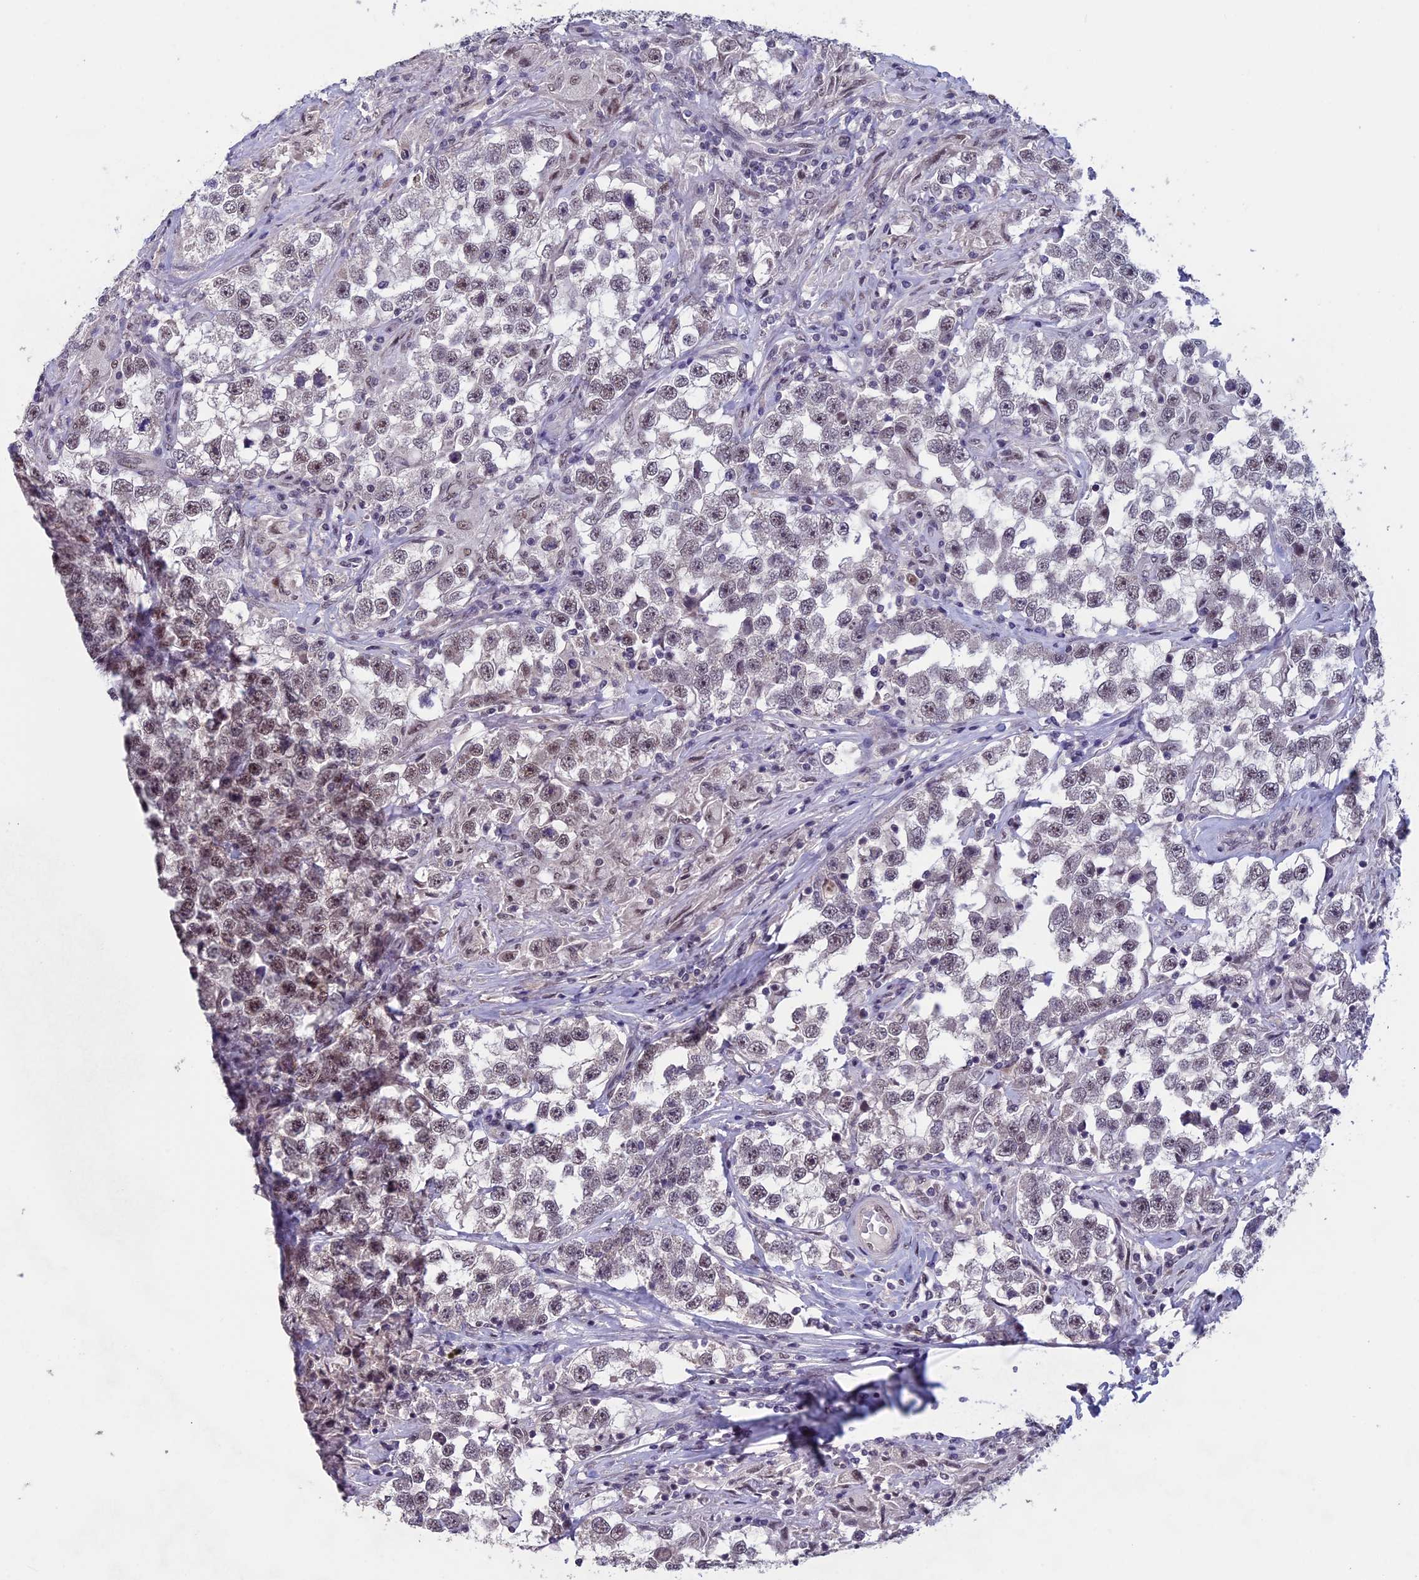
{"staining": {"intensity": "weak", "quantity": ">75%", "location": "nuclear"}, "tissue": "testis cancer", "cell_type": "Tumor cells", "image_type": "cancer", "snomed": [{"axis": "morphology", "description": "Seminoma, NOS"}, {"axis": "topography", "description": "Testis"}], "caption": "Testis cancer was stained to show a protein in brown. There is low levels of weak nuclear positivity in approximately >75% of tumor cells.", "gene": "RNF40", "patient": {"sex": "male", "age": 46}}